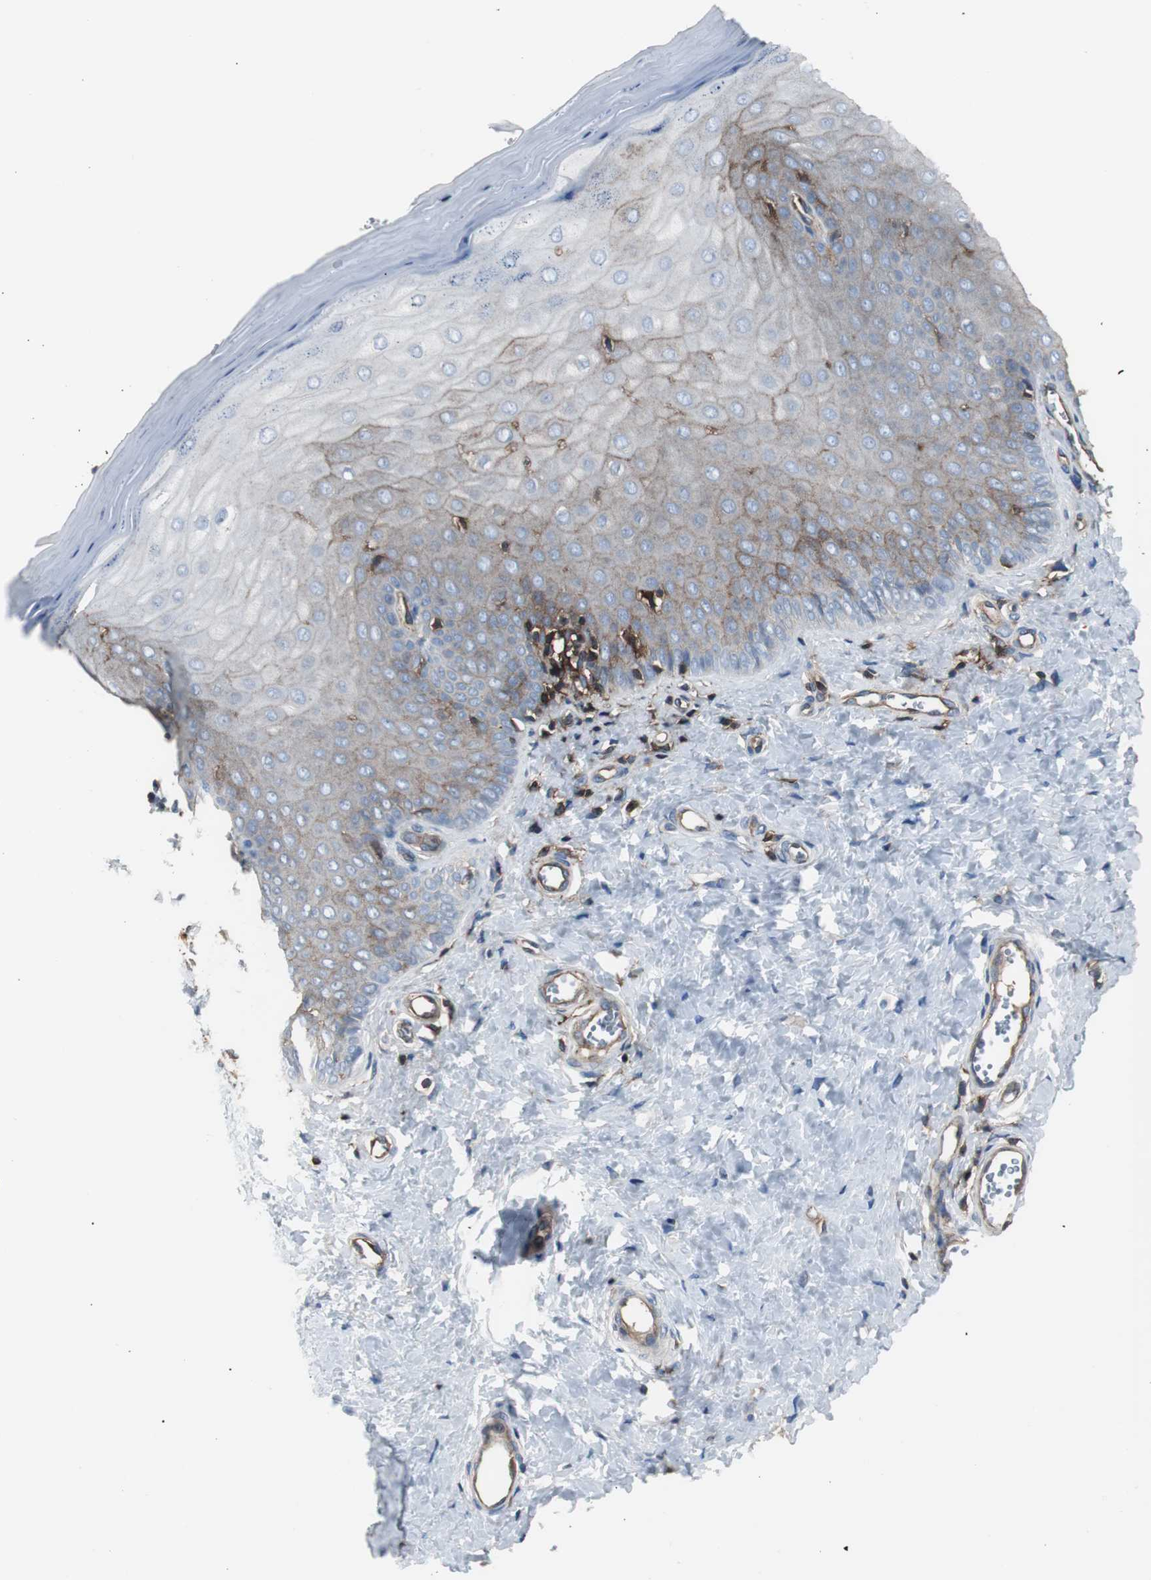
{"staining": {"intensity": "strong", "quantity": ">75%", "location": "cytoplasmic/membranous"}, "tissue": "cervix", "cell_type": "Glandular cells", "image_type": "normal", "snomed": [{"axis": "morphology", "description": "Normal tissue, NOS"}, {"axis": "topography", "description": "Cervix"}], "caption": "Protein expression analysis of unremarkable human cervix reveals strong cytoplasmic/membranous staining in about >75% of glandular cells. Ihc stains the protein in brown and the nuclei are stained blue.", "gene": "B2M", "patient": {"sex": "female", "age": 55}}